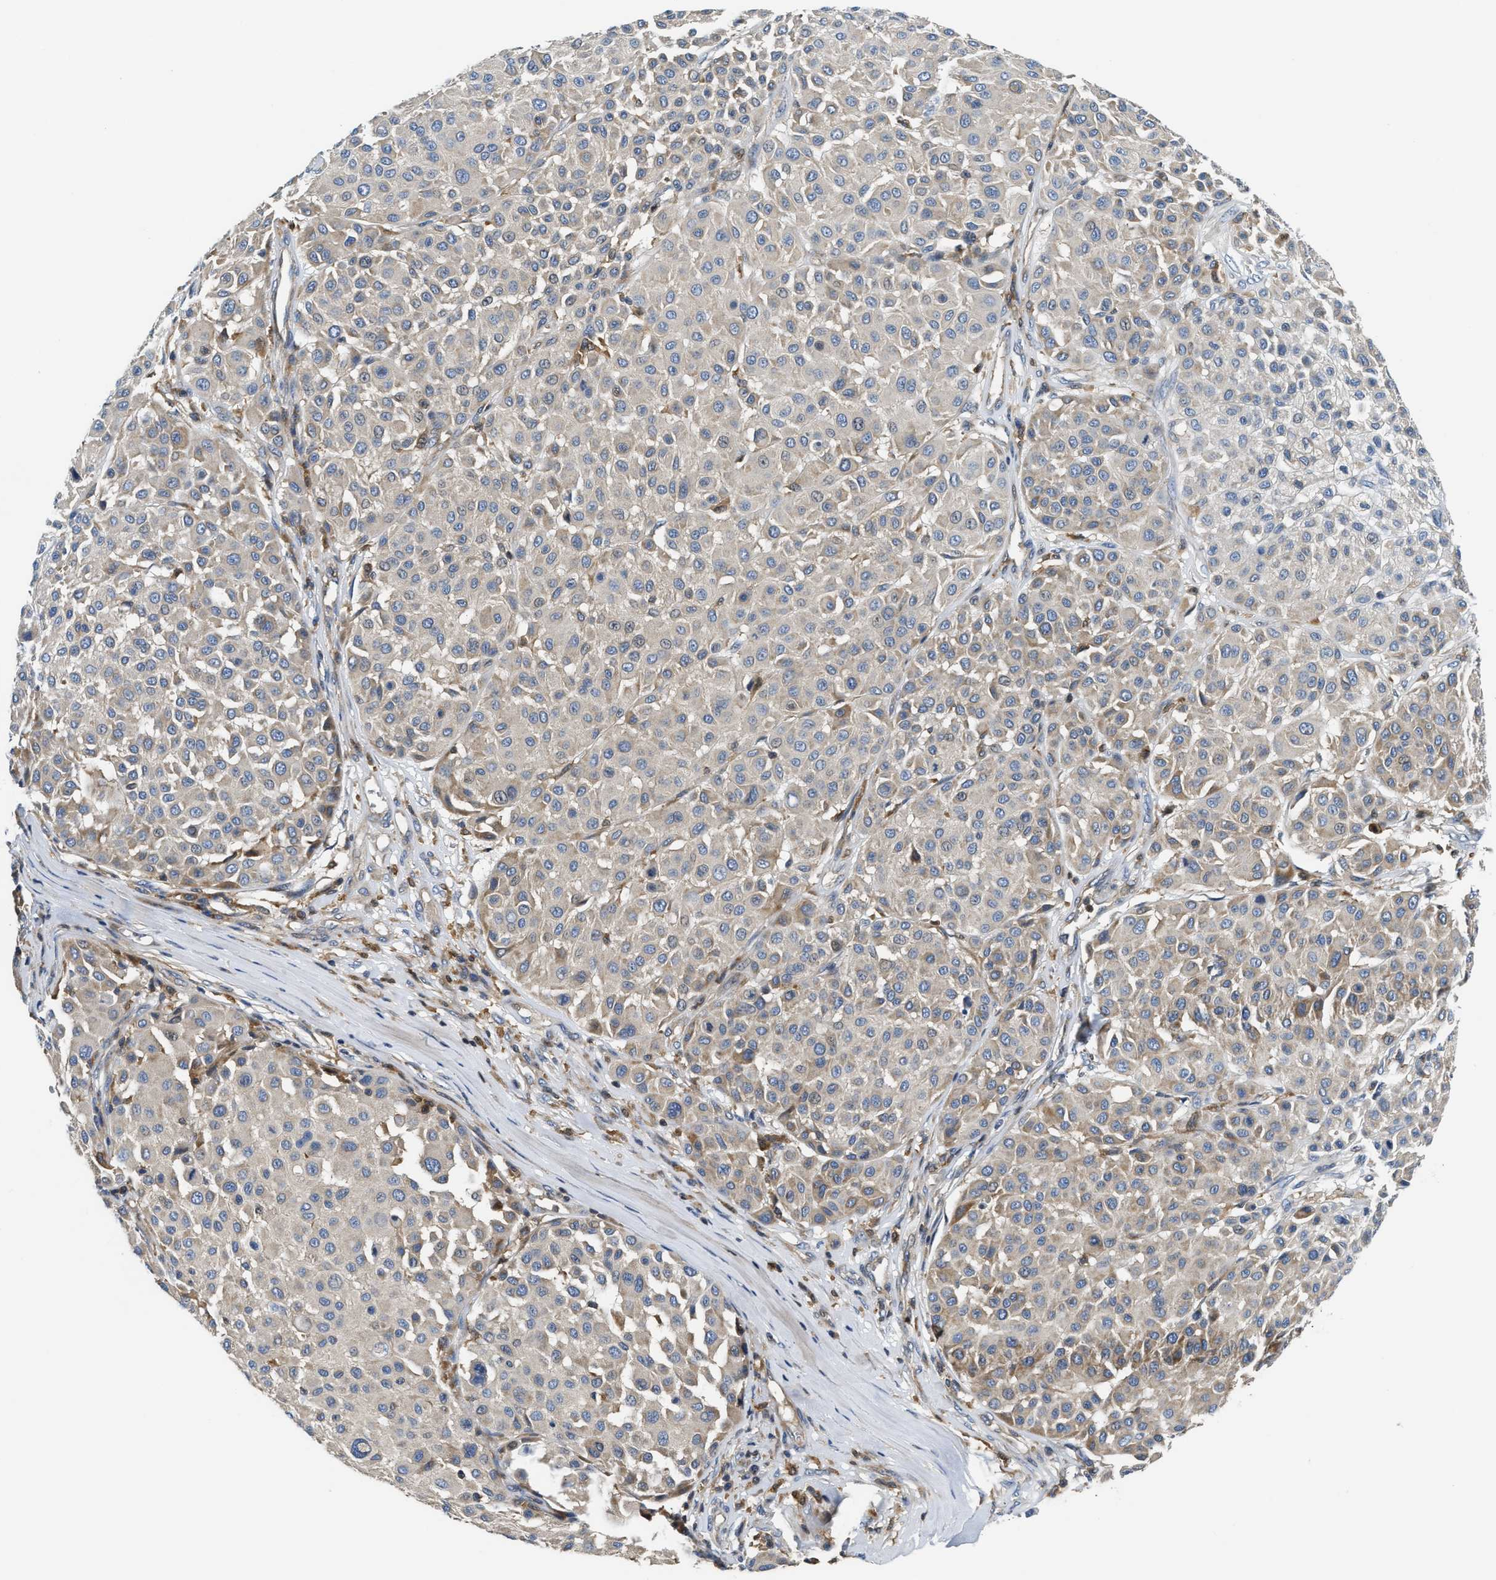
{"staining": {"intensity": "weak", "quantity": "<25%", "location": "cytoplasmic/membranous"}, "tissue": "melanoma", "cell_type": "Tumor cells", "image_type": "cancer", "snomed": [{"axis": "morphology", "description": "Malignant melanoma, Metastatic site"}, {"axis": "topography", "description": "Soft tissue"}], "caption": "This histopathology image is of malignant melanoma (metastatic site) stained with immunohistochemistry to label a protein in brown with the nuclei are counter-stained blue. There is no positivity in tumor cells.", "gene": "OSTF1", "patient": {"sex": "male", "age": 41}}